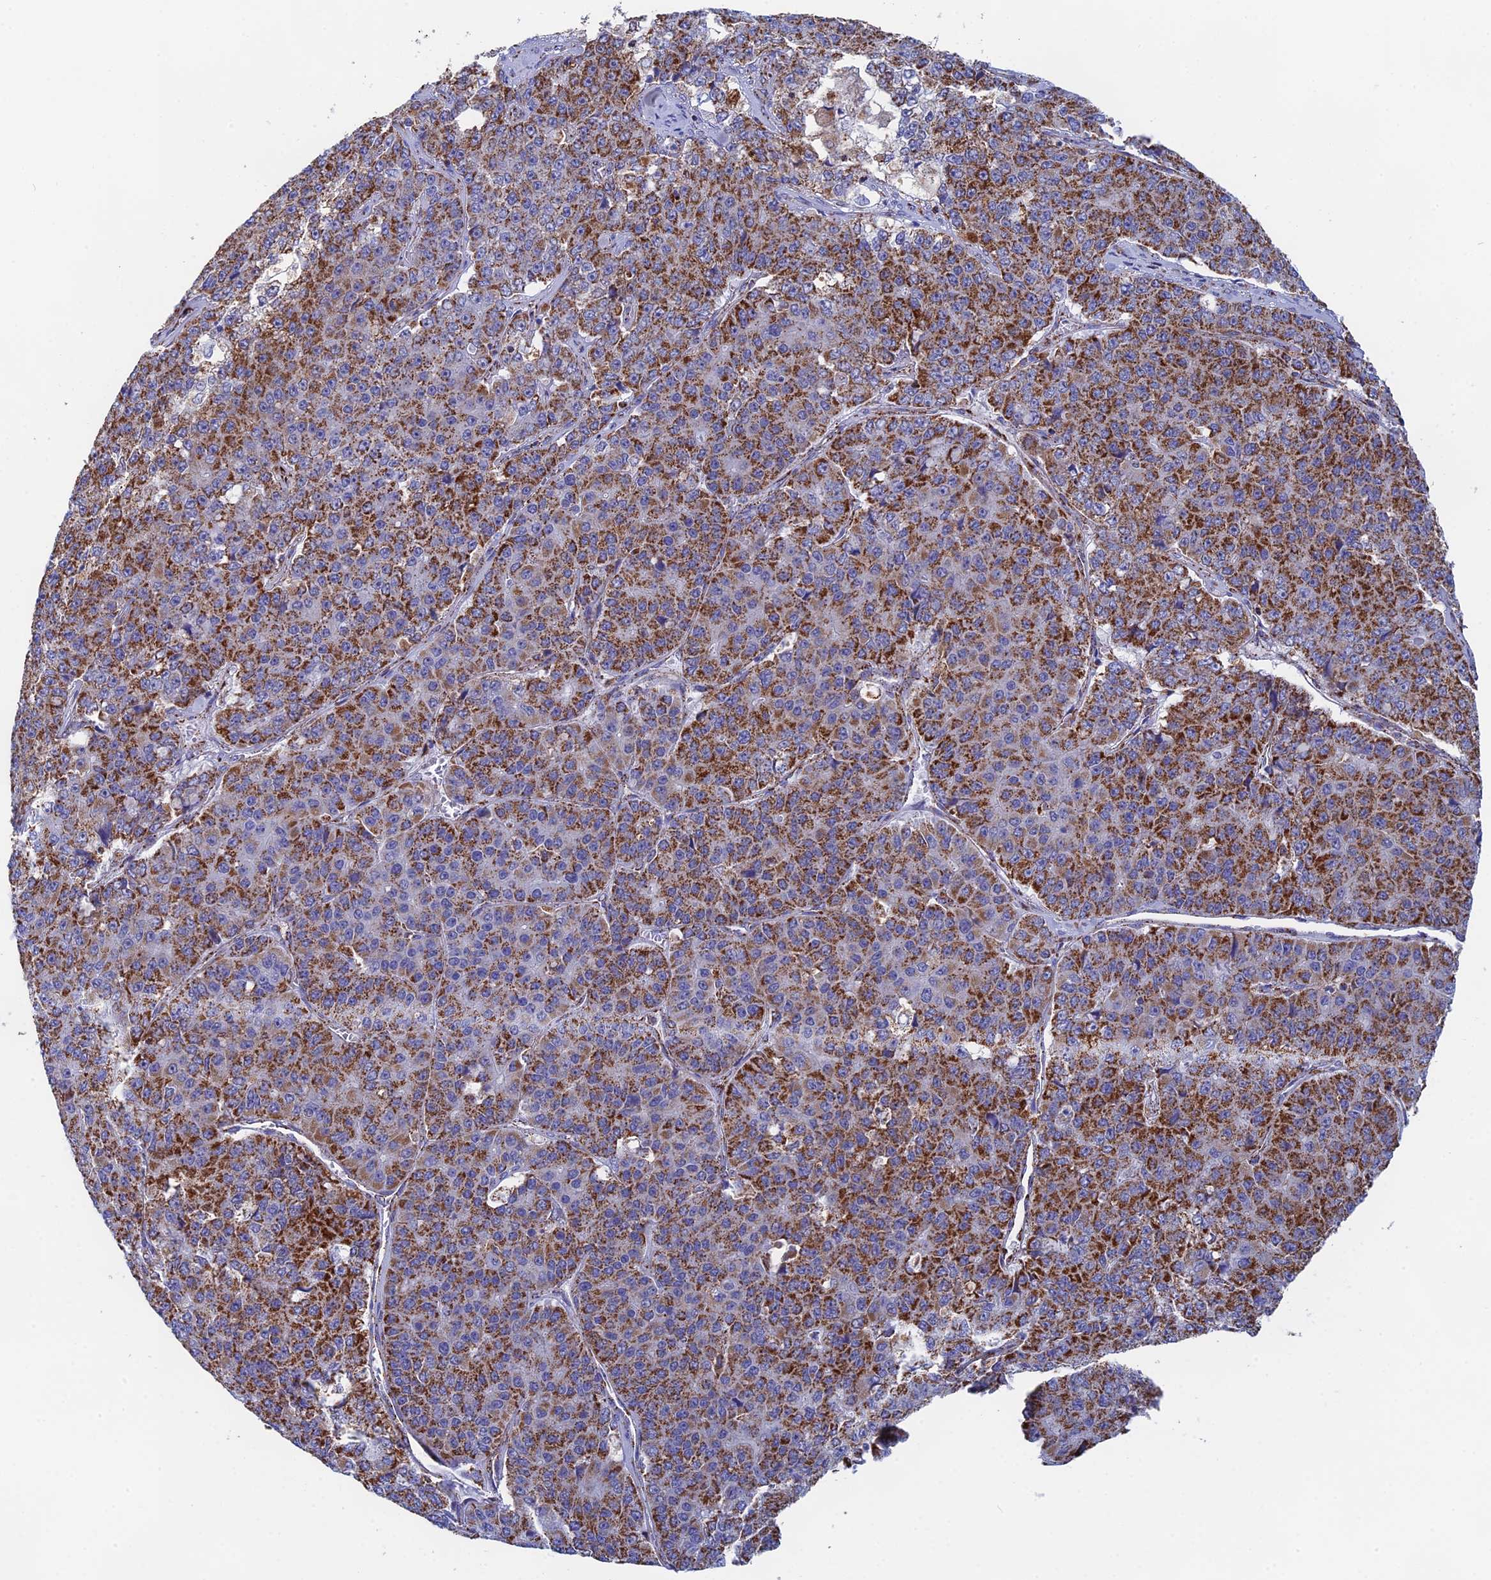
{"staining": {"intensity": "moderate", "quantity": ">75%", "location": "cytoplasmic/membranous"}, "tissue": "pancreatic cancer", "cell_type": "Tumor cells", "image_type": "cancer", "snomed": [{"axis": "morphology", "description": "Adenocarcinoma, NOS"}, {"axis": "topography", "description": "Pancreas"}], "caption": "This histopathology image exhibits immunohistochemistry (IHC) staining of pancreatic adenocarcinoma, with medium moderate cytoplasmic/membranous staining in about >75% of tumor cells.", "gene": "NDUFA5", "patient": {"sex": "male", "age": 50}}